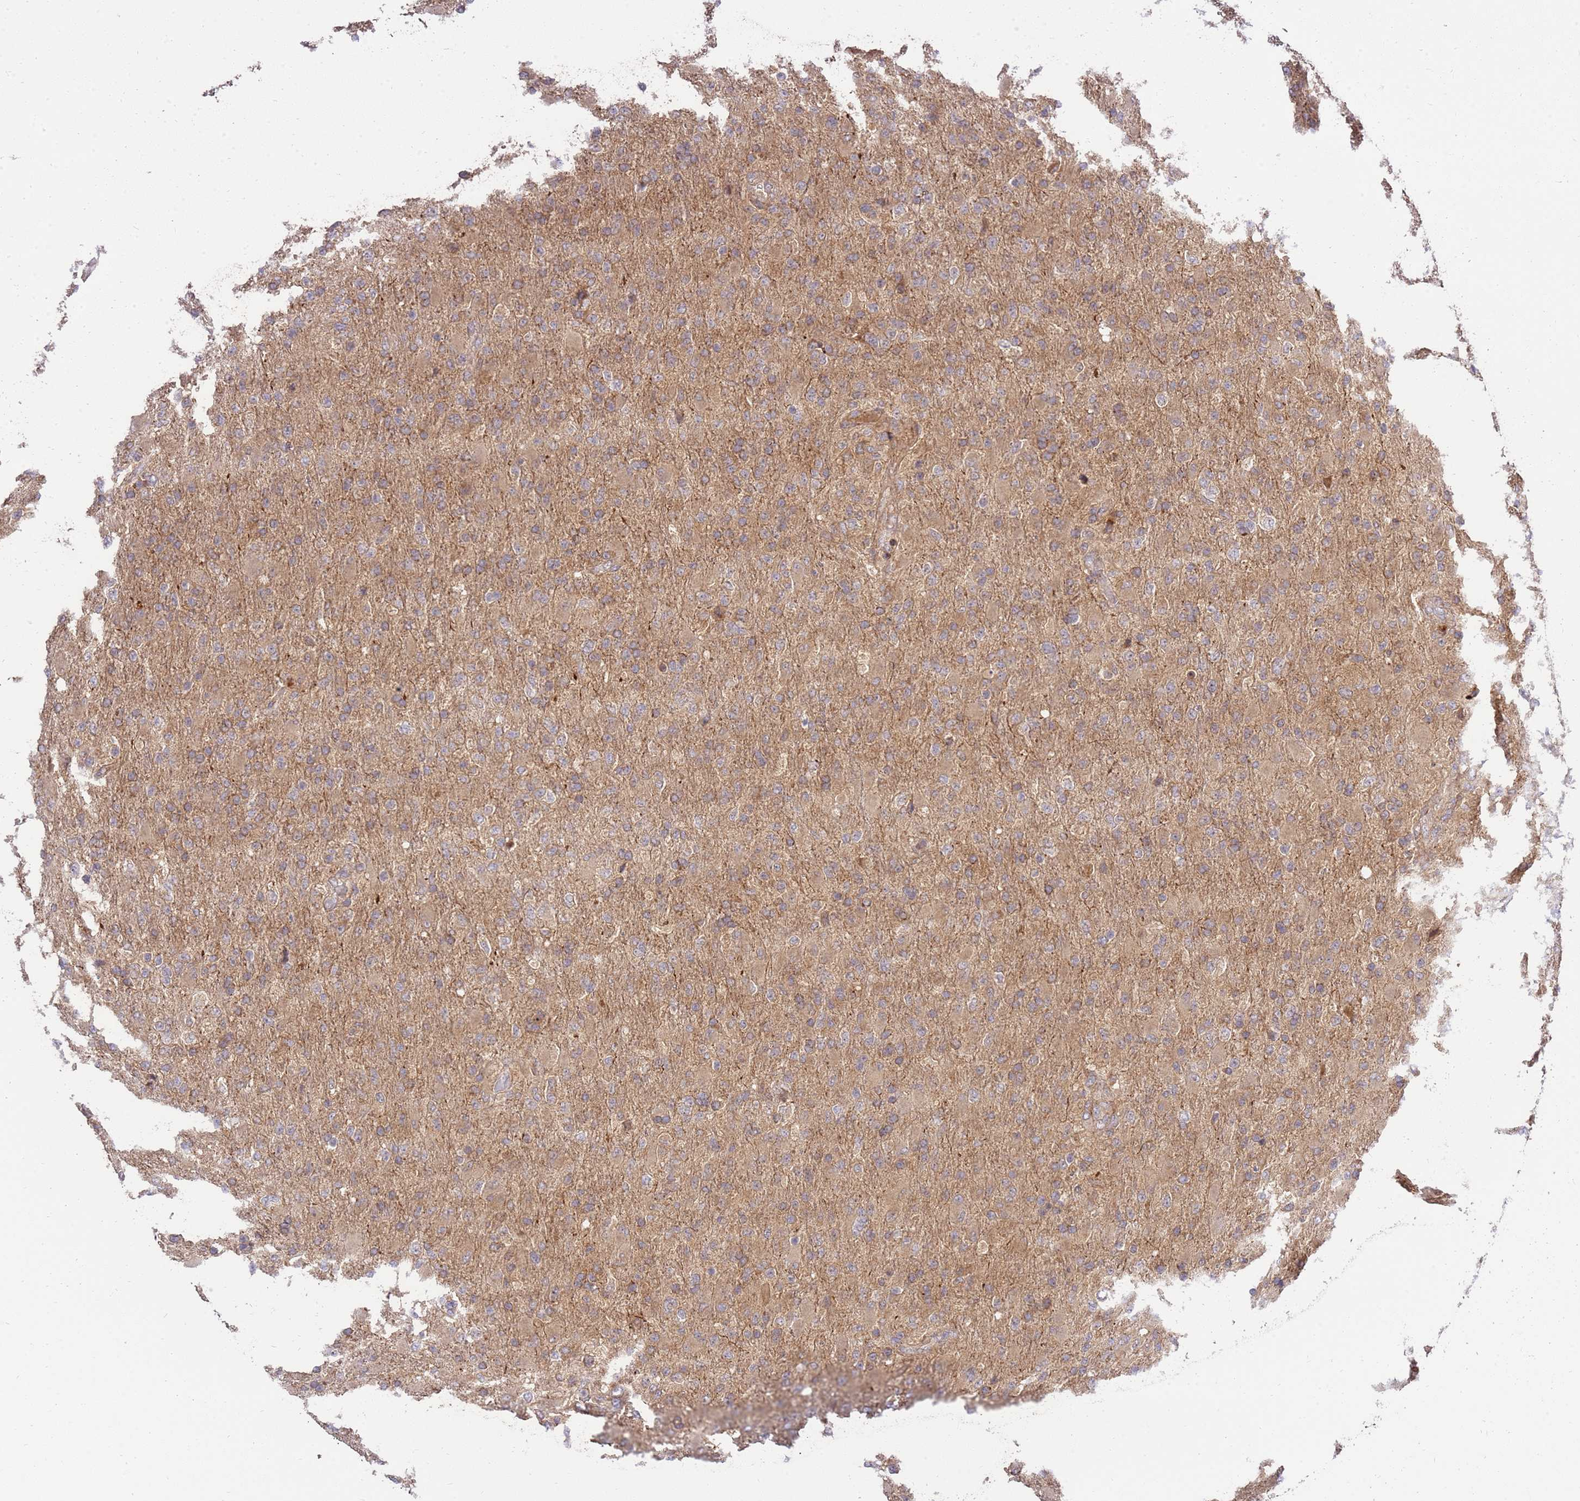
{"staining": {"intensity": "moderate", "quantity": "25%-75%", "location": "cytoplasmic/membranous"}, "tissue": "glioma", "cell_type": "Tumor cells", "image_type": "cancer", "snomed": [{"axis": "morphology", "description": "Glioma, malignant, Low grade"}, {"axis": "topography", "description": "Brain"}], "caption": "Malignant glioma (low-grade) stained with a brown dye displays moderate cytoplasmic/membranous positive staining in approximately 25%-75% of tumor cells.", "gene": "GAREM1", "patient": {"sex": "male", "age": 65}}